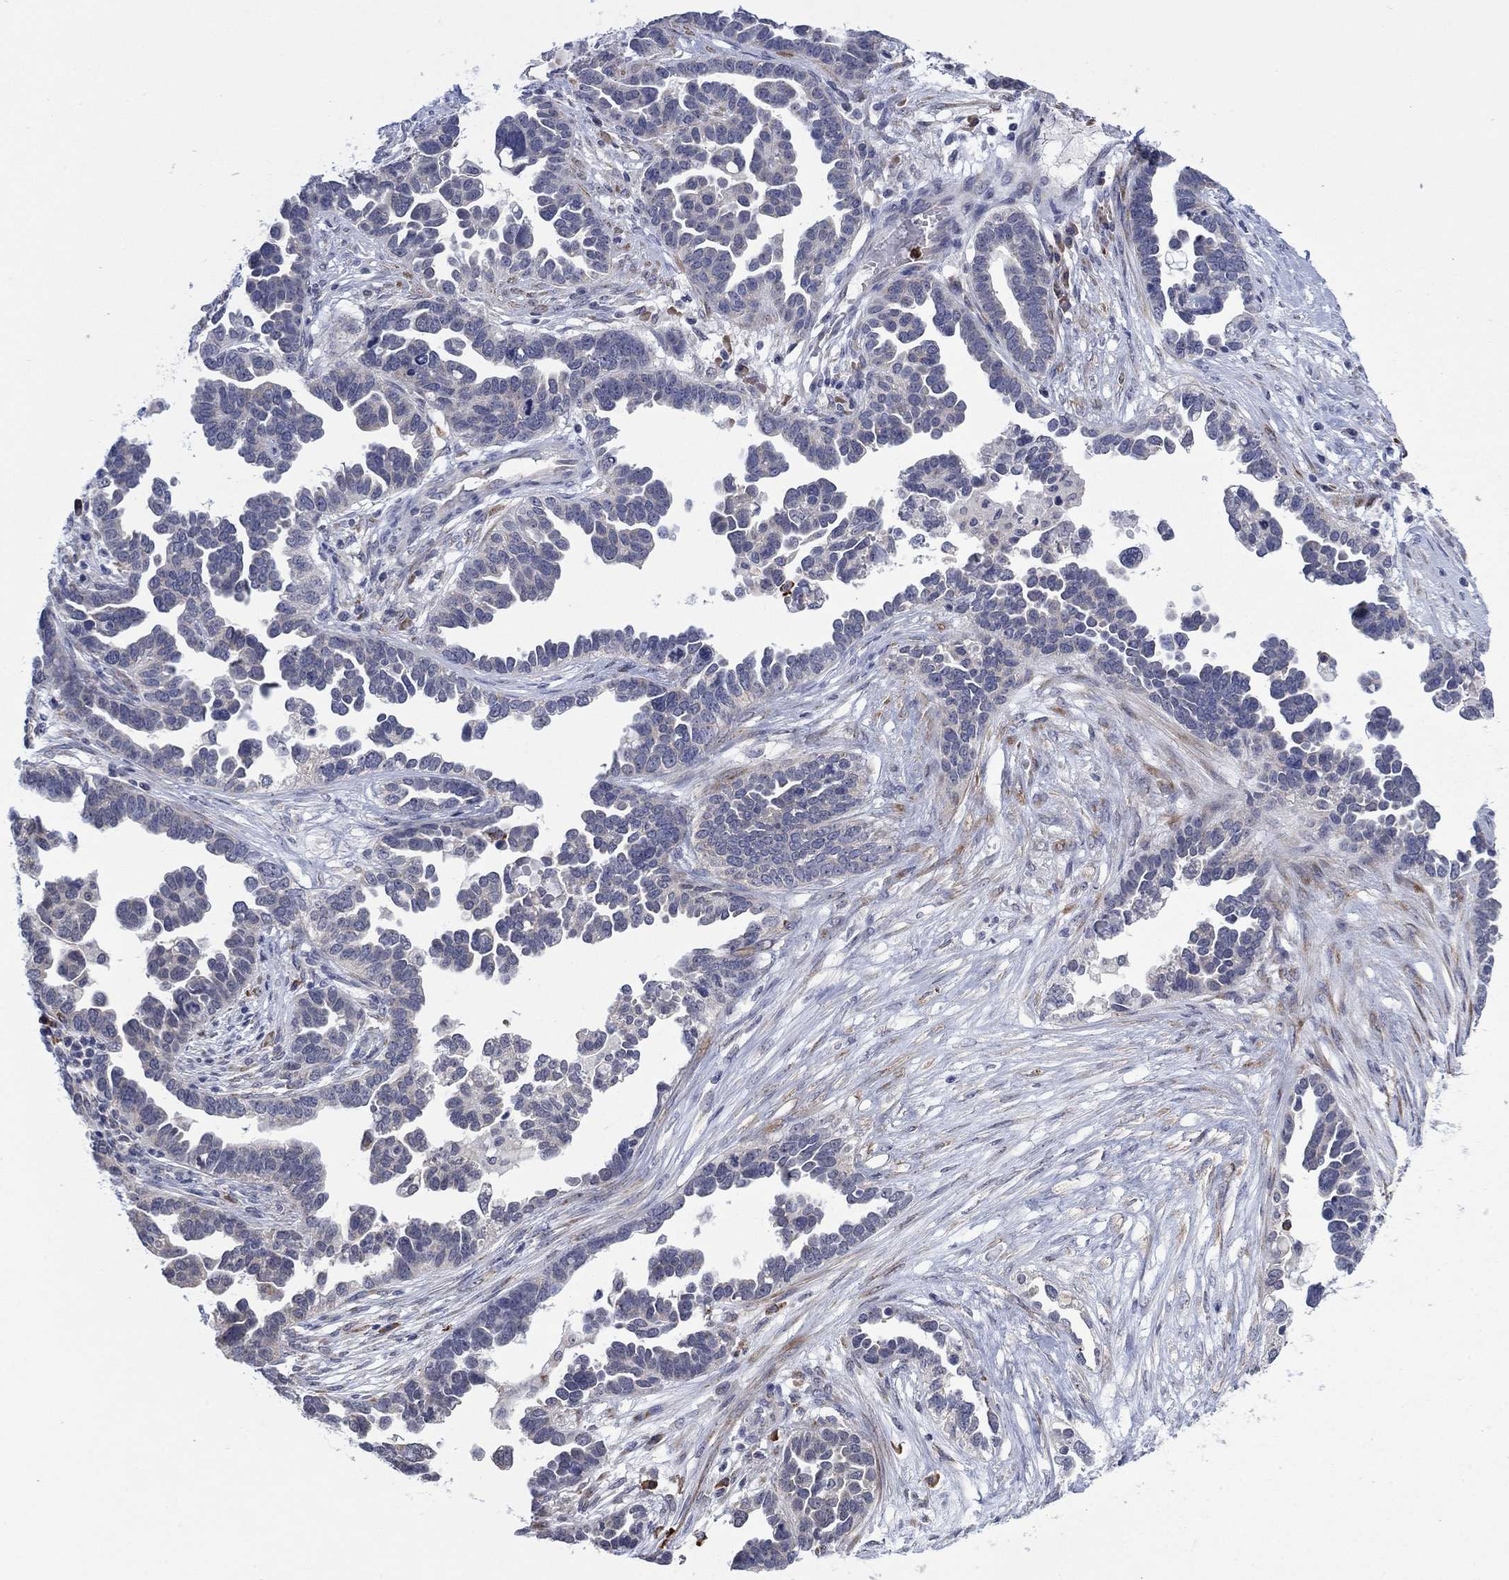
{"staining": {"intensity": "negative", "quantity": "none", "location": "none"}, "tissue": "ovarian cancer", "cell_type": "Tumor cells", "image_type": "cancer", "snomed": [{"axis": "morphology", "description": "Cystadenocarcinoma, serous, NOS"}, {"axis": "topography", "description": "Ovary"}], "caption": "There is no significant expression in tumor cells of serous cystadenocarcinoma (ovarian). (DAB immunohistochemistry (IHC) with hematoxylin counter stain).", "gene": "MTRFR", "patient": {"sex": "female", "age": 54}}